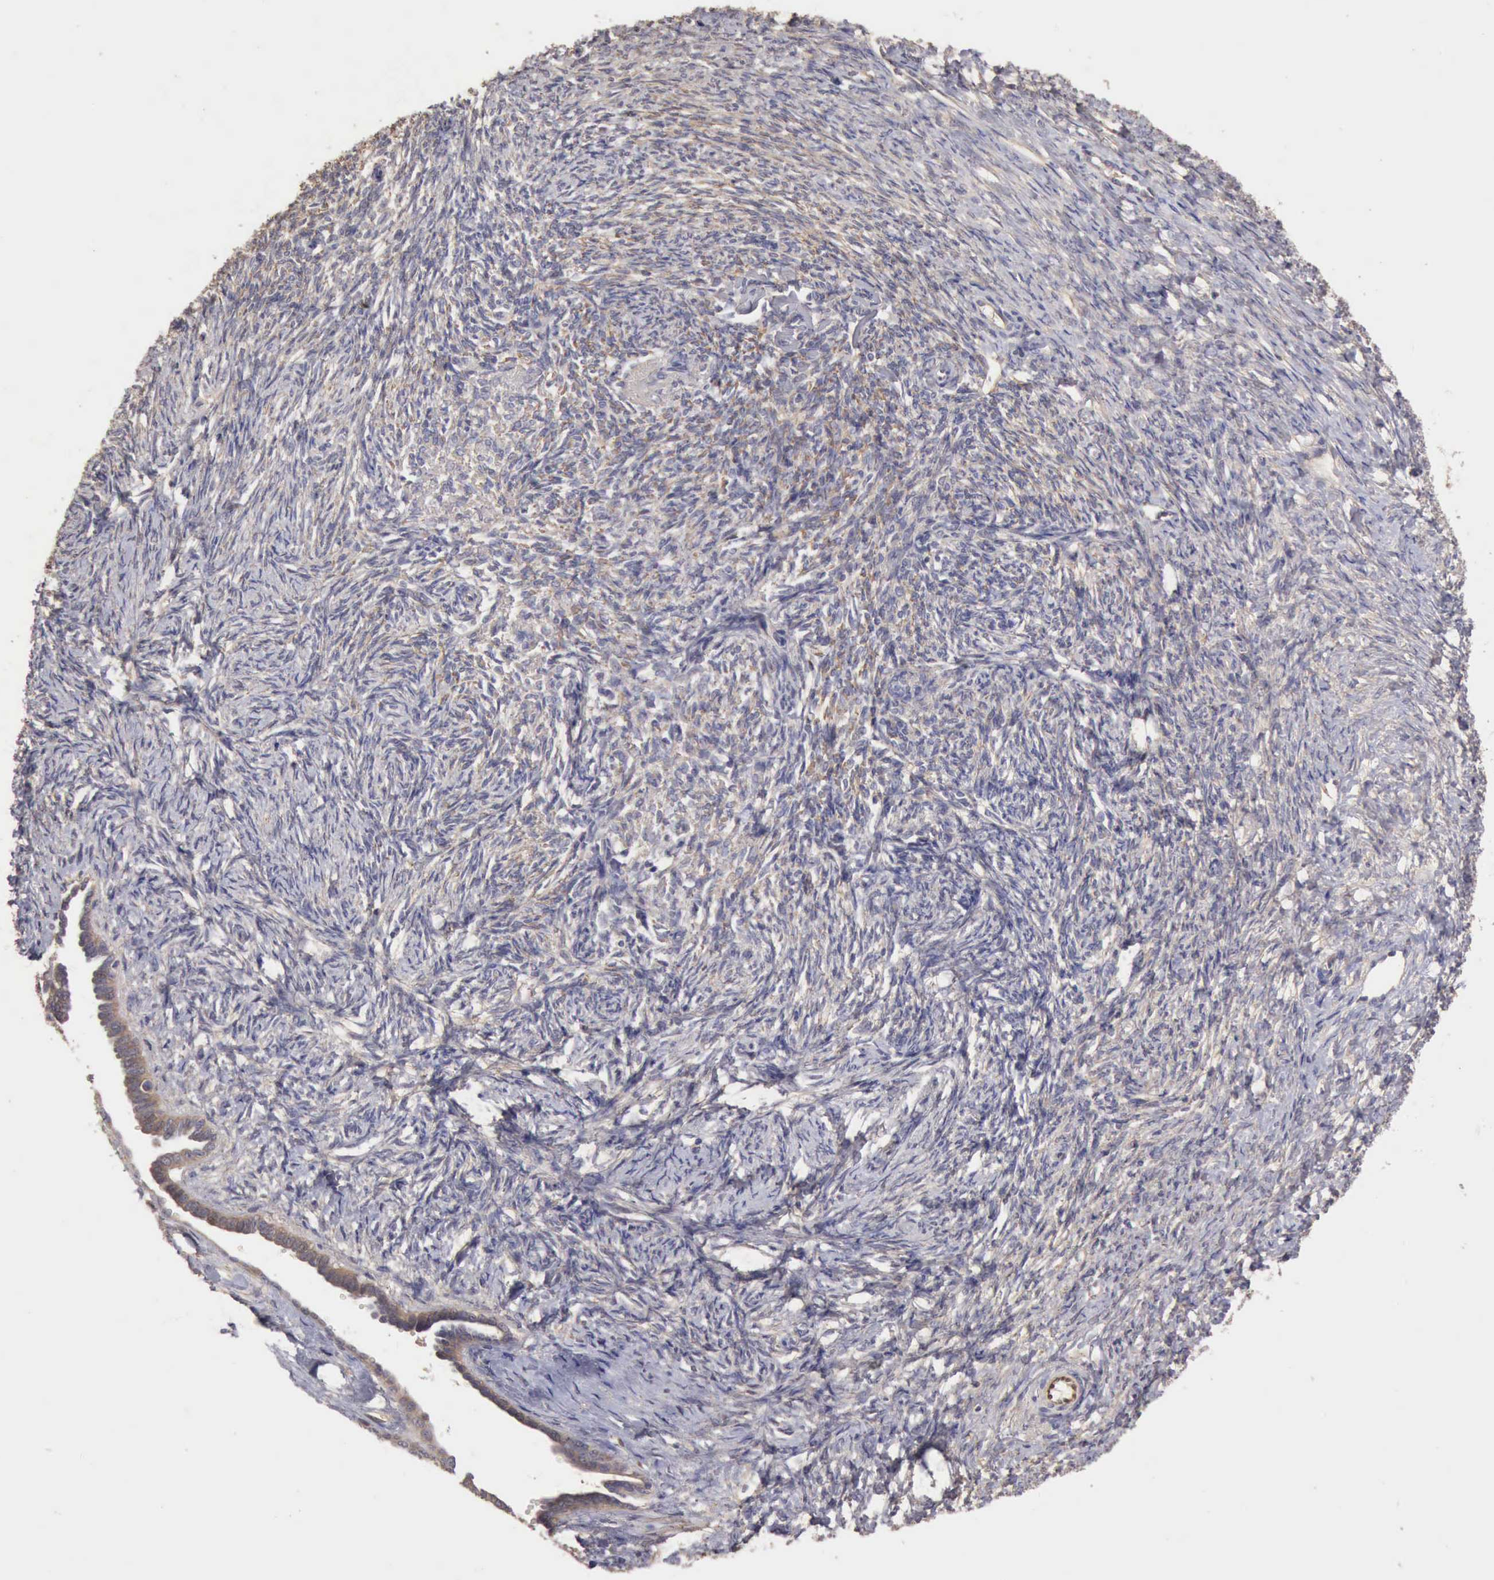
{"staining": {"intensity": "negative", "quantity": "none", "location": "none"}, "tissue": "ovarian cancer", "cell_type": "Tumor cells", "image_type": "cancer", "snomed": [{"axis": "morphology", "description": "Normal tissue, NOS"}, {"axis": "morphology", "description": "Cystadenocarcinoma, serous, NOS"}, {"axis": "topography", "description": "Ovary"}], "caption": "Immunohistochemical staining of human ovarian cancer (serous cystadenocarcinoma) exhibits no significant positivity in tumor cells.", "gene": "BMX", "patient": {"sex": "female", "age": 62}}